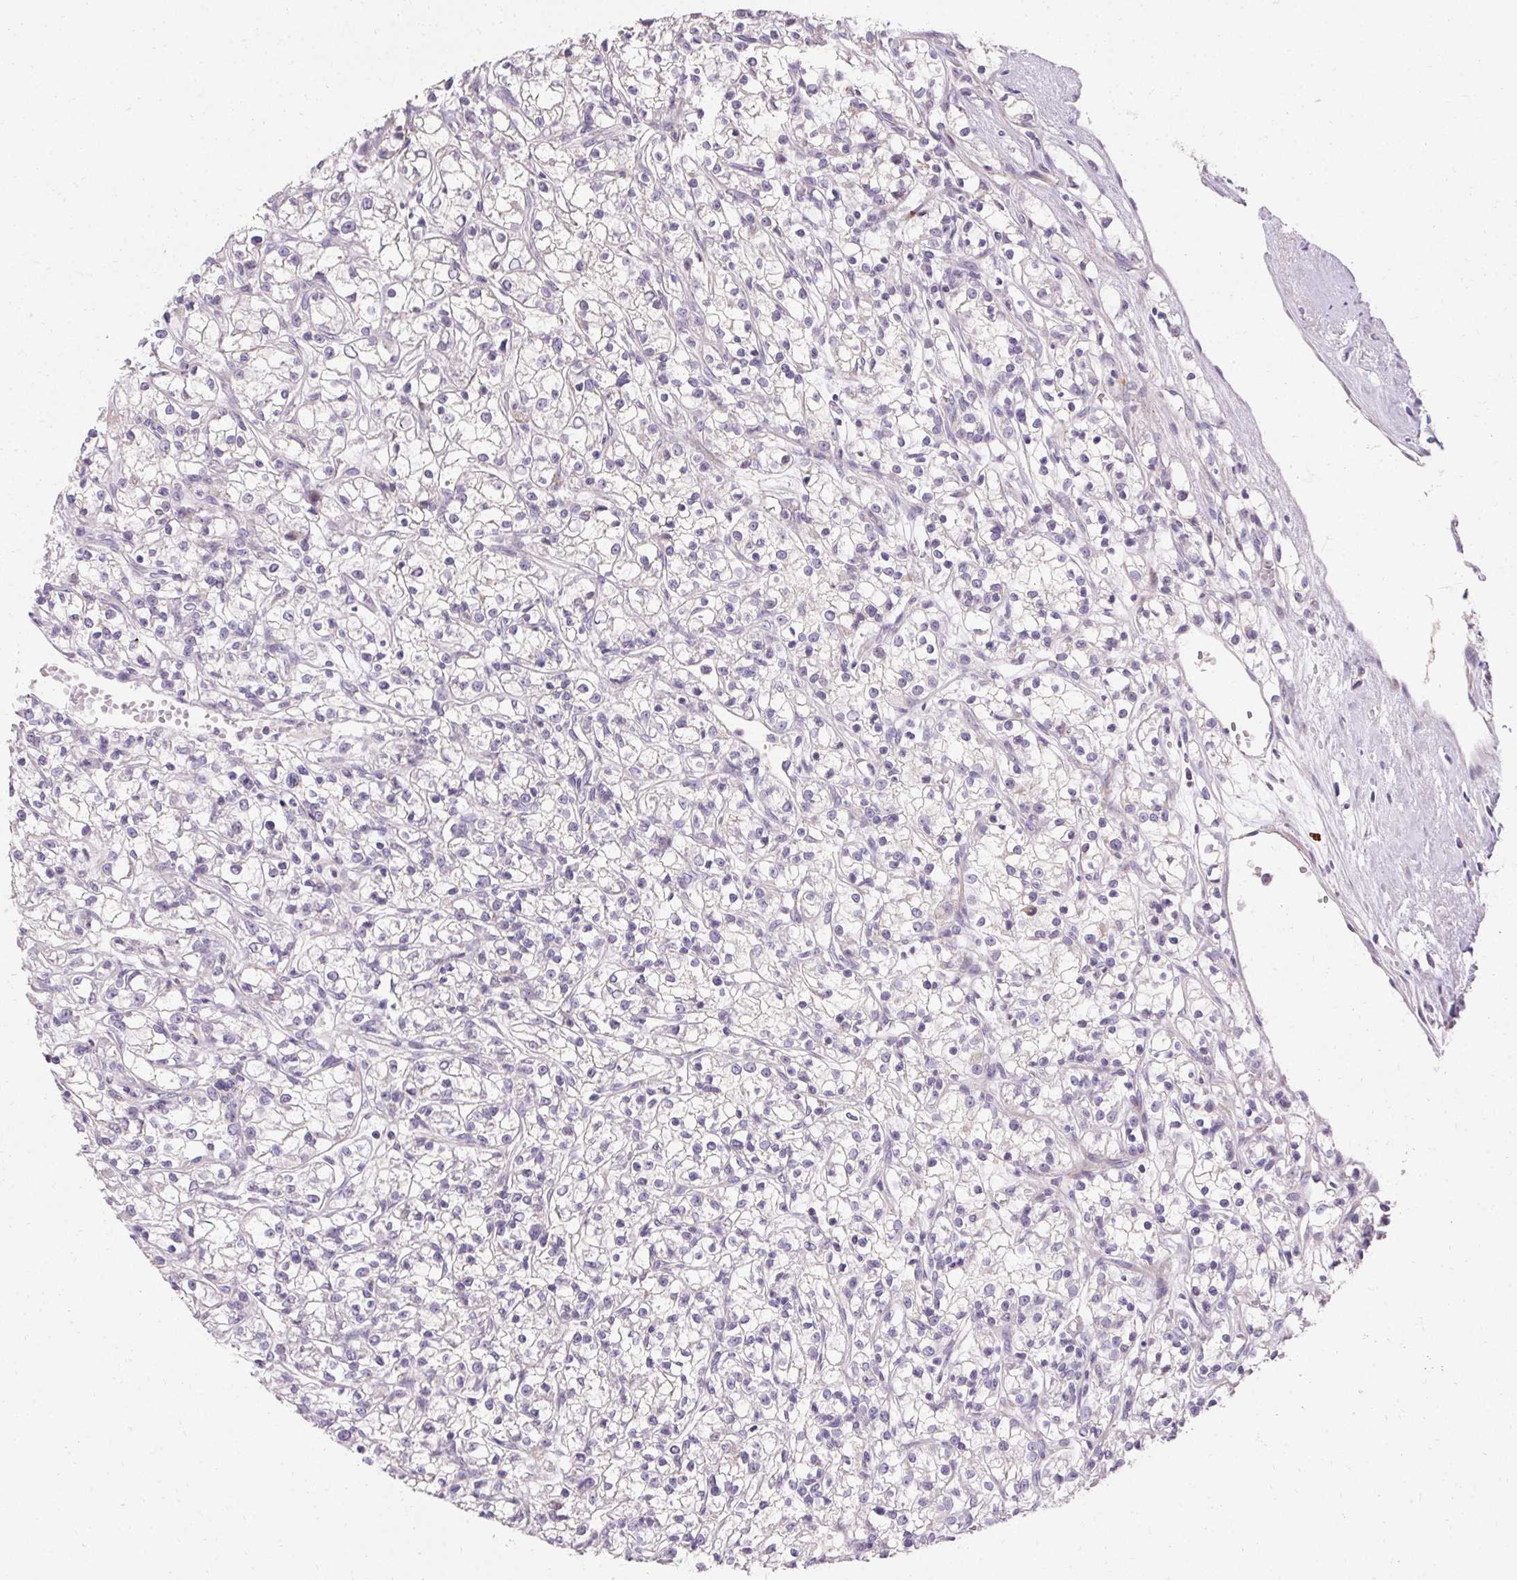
{"staining": {"intensity": "negative", "quantity": "none", "location": "none"}, "tissue": "renal cancer", "cell_type": "Tumor cells", "image_type": "cancer", "snomed": [{"axis": "morphology", "description": "Adenocarcinoma, NOS"}, {"axis": "topography", "description": "Kidney"}], "caption": "DAB (3,3'-diaminobenzidine) immunohistochemical staining of renal cancer exhibits no significant staining in tumor cells. The staining is performed using DAB brown chromogen with nuclei counter-stained in using hematoxylin.", "gene": "TRIP13", "patient": {"sex": "female", "age": 59}}